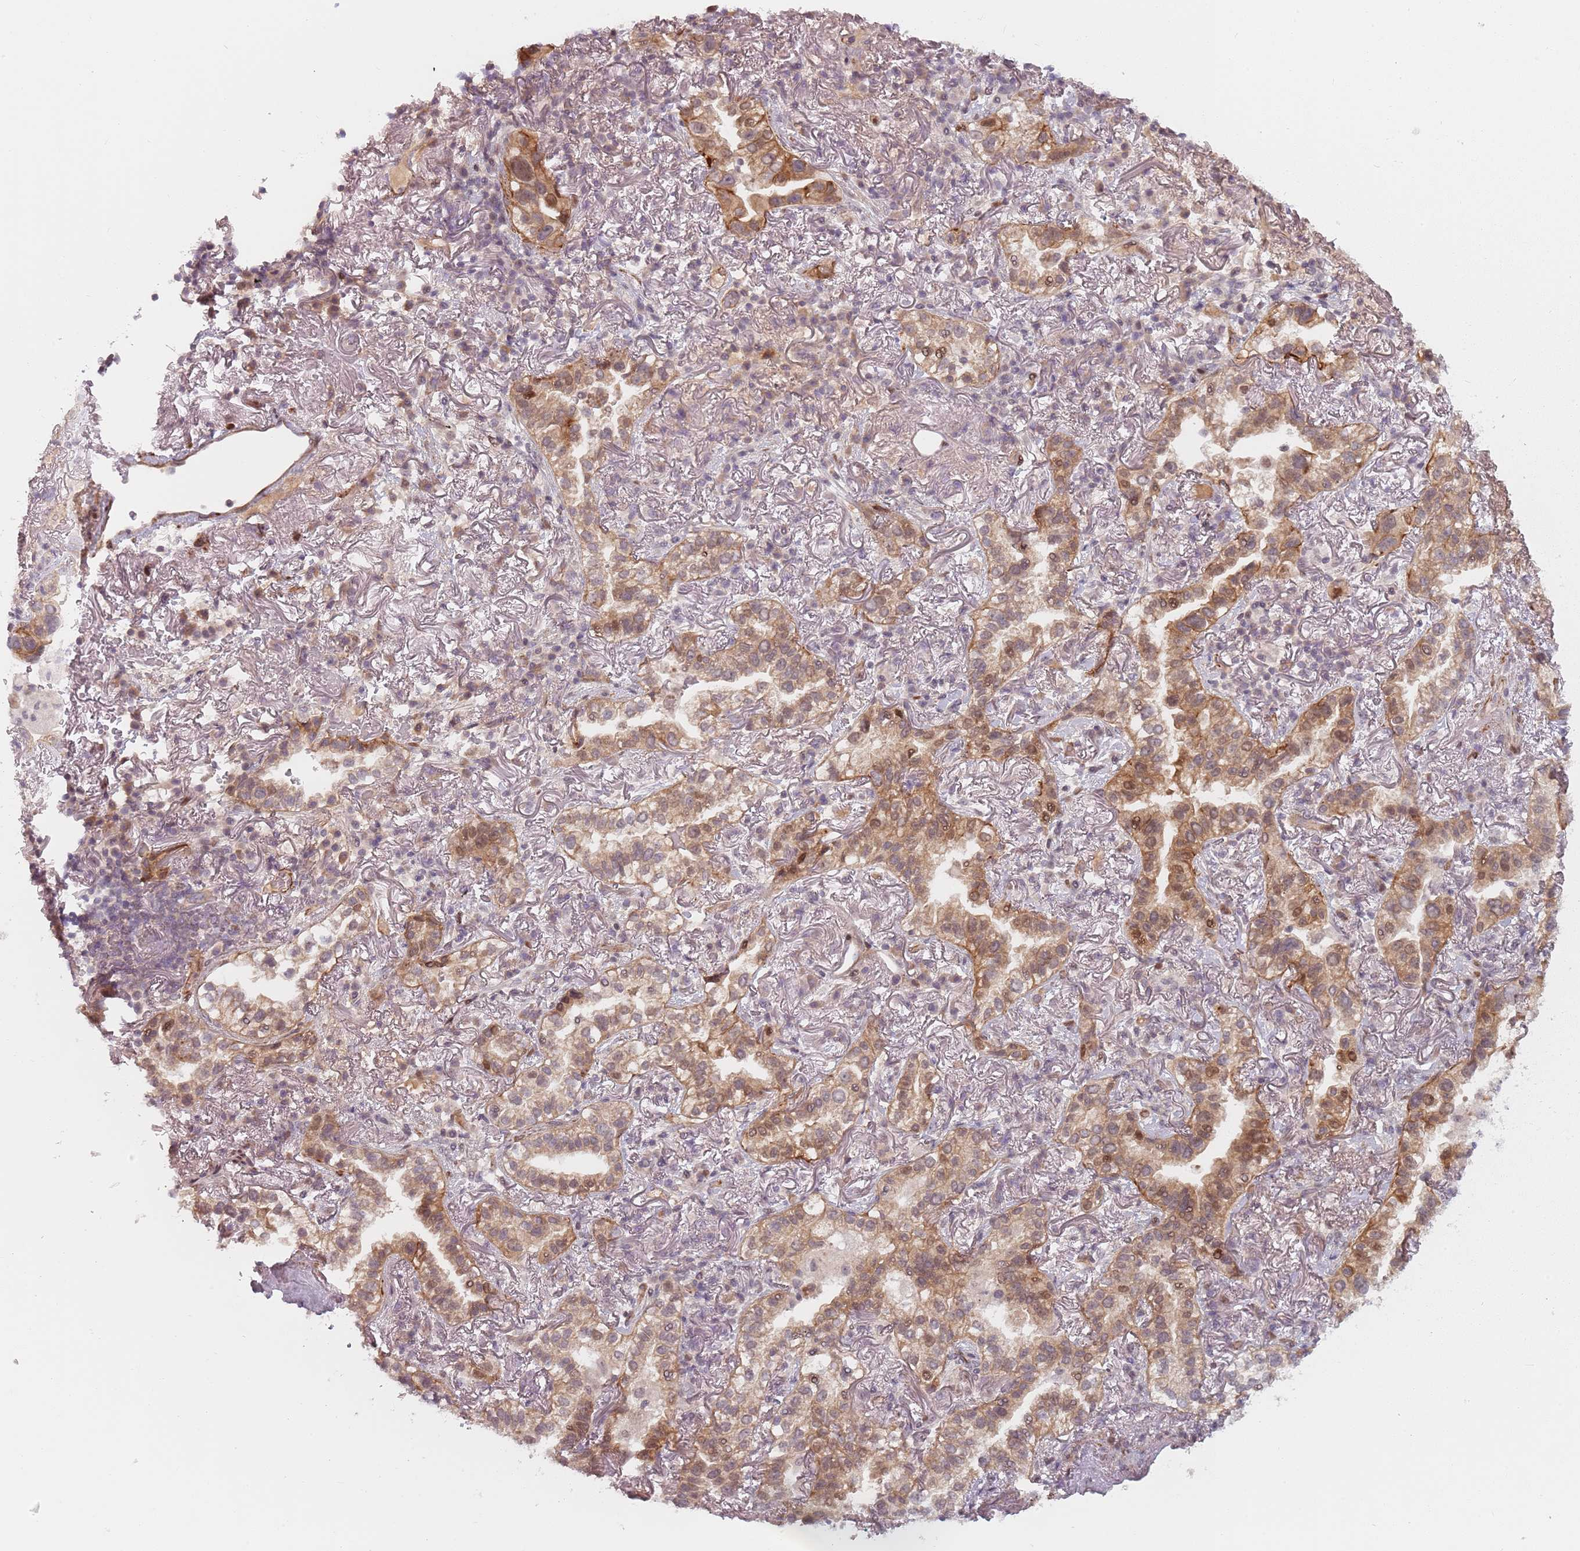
{"staining": {"intensity": "moderate", "quantity": ">75%", "location": "cytoplasmic/membranous,nuclear"}, "tissue": "lung cancer", "cell_type": "Tumor cells", "image_type": "cancer", "snomed": [{"axis": "morphology", "description": "Adenocarcinoma, NOS"}, {"axis": "topography", "description": "Lung"}], "caption": "IHC staining of lung cancer, which shows medium levels of moderate cytoplasmic/membranous and nuclear expression in about >75% of tumor cells indicating moderate cytoplasmic/membranous and nuclear protein positivity. The staining was performed using DAB (3,3'-diaminobenzidine) (brown) for protein detection and nuclei were counterstained in hematoxylin (blue).", "gene": "RPS6KA2", "patient": {"sex": "female", "age": 69}}